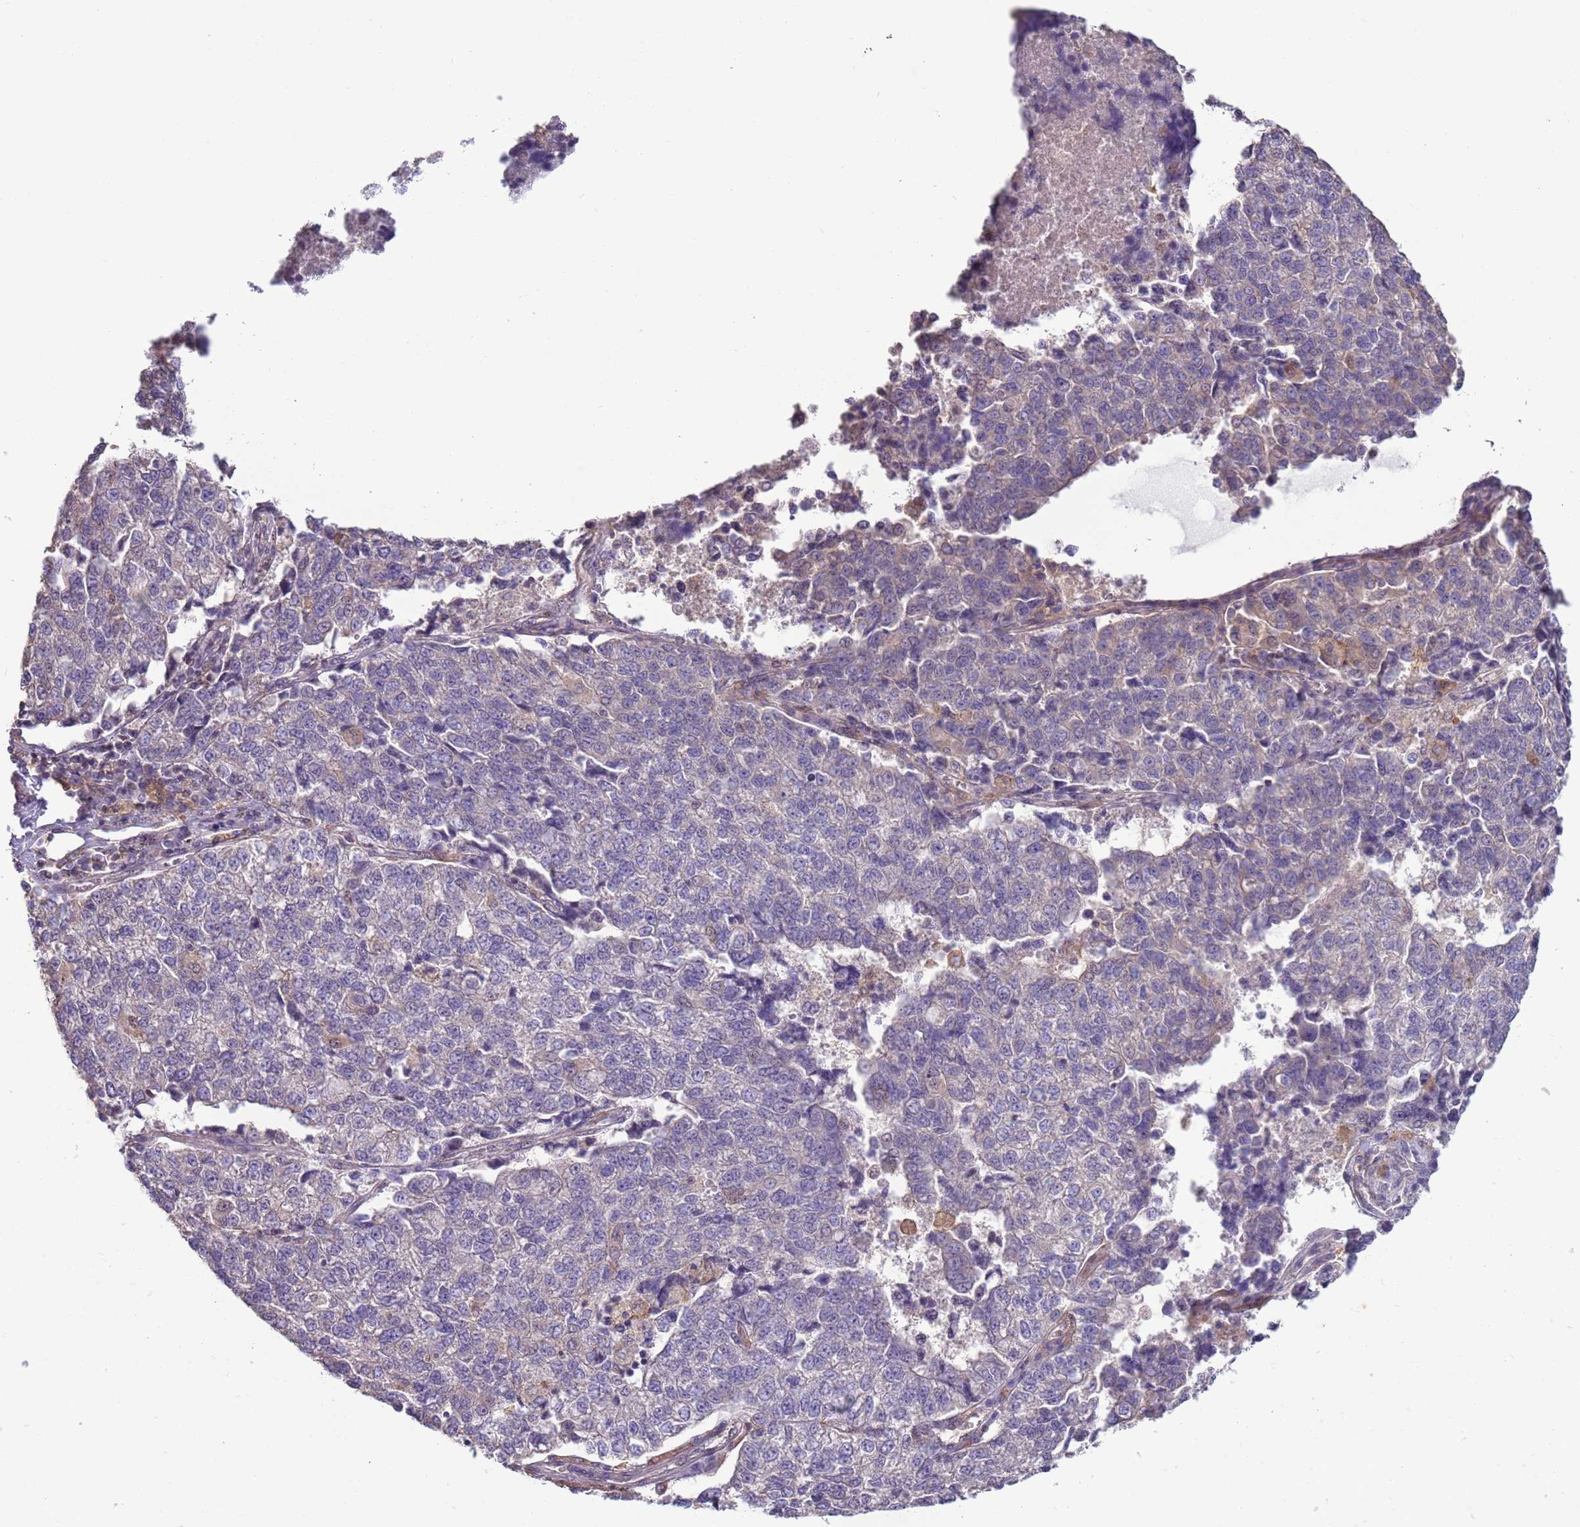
{"staining": {"intensity": "negative", "quantity": "none", "location": "none"}, "tissue": "lung cancer", "cell_type": "Tumor cells", "image_type": "cancer", "snomed": [{"axis": "morphology", "description": "Adenocarcinoma, NOS"}, {"axis": "topography", "description": "Lung"}], "caption": "Tumor cells show no significant protein positivity in adenocarcinoma (lung).", "gene": "CAPN9", "patient": {"sex": "male", "age": 49}}